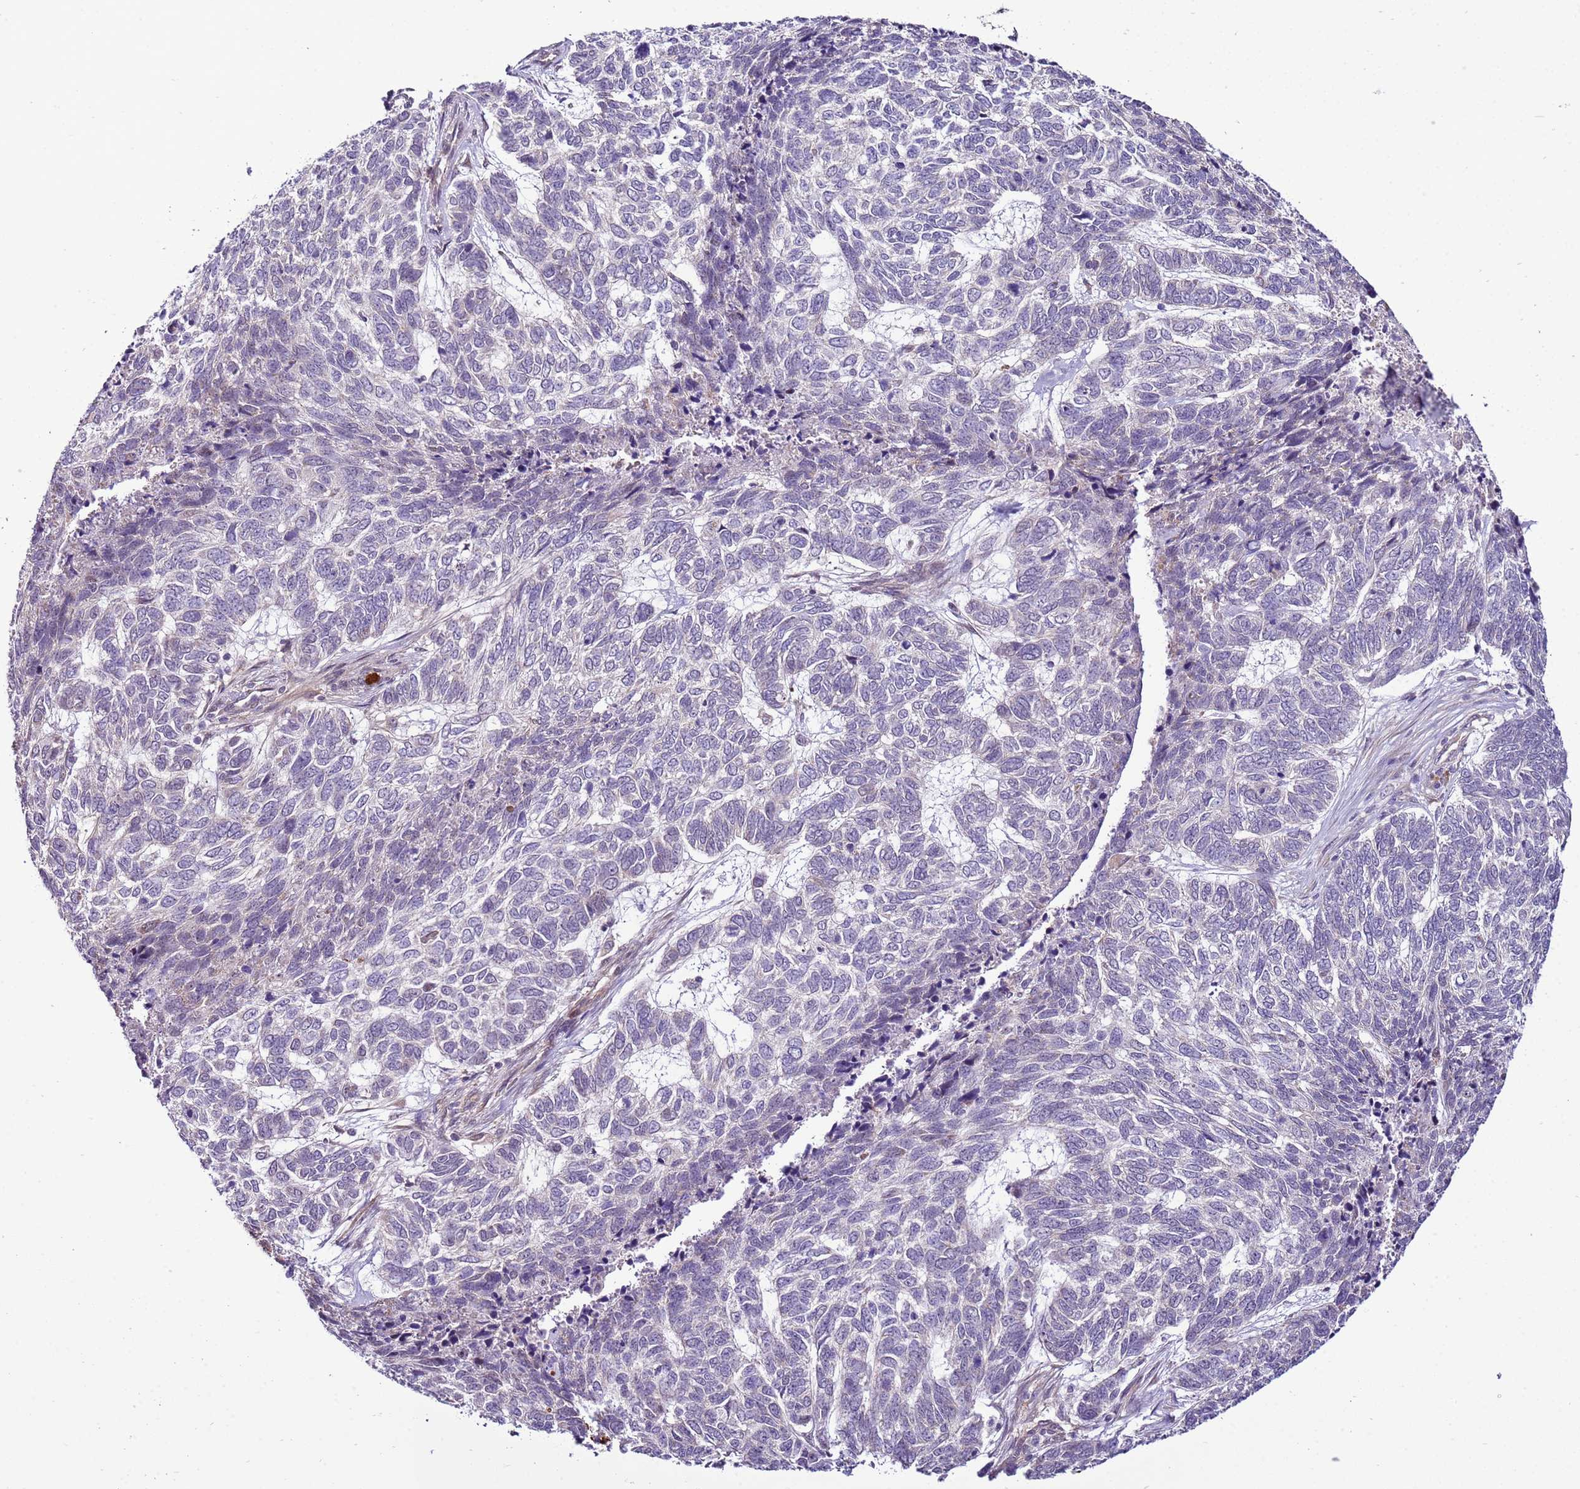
{"staining": {"intensity": "negative", "quantity": "none", "location": "none"}, "tissue": "skin cancer", "cell_type": "Tumor cells", "image_type": "cancer", "snomed": [{"axis": "morphology", "description": "Basal cell carcinoma"}, {"axis": "topography", "description": "Skin"}], "caption": "Immunohistochemistry (IHC) image of neoplastic tissue: human skin cancer (basal cell carcinoma) stained with DAB (3,3'-diaminobenzidine) demonstrates no significant protein positivity in tumor cells.", "gene": "SCARA3", "patient": {"sex": "female", "age": 65}}